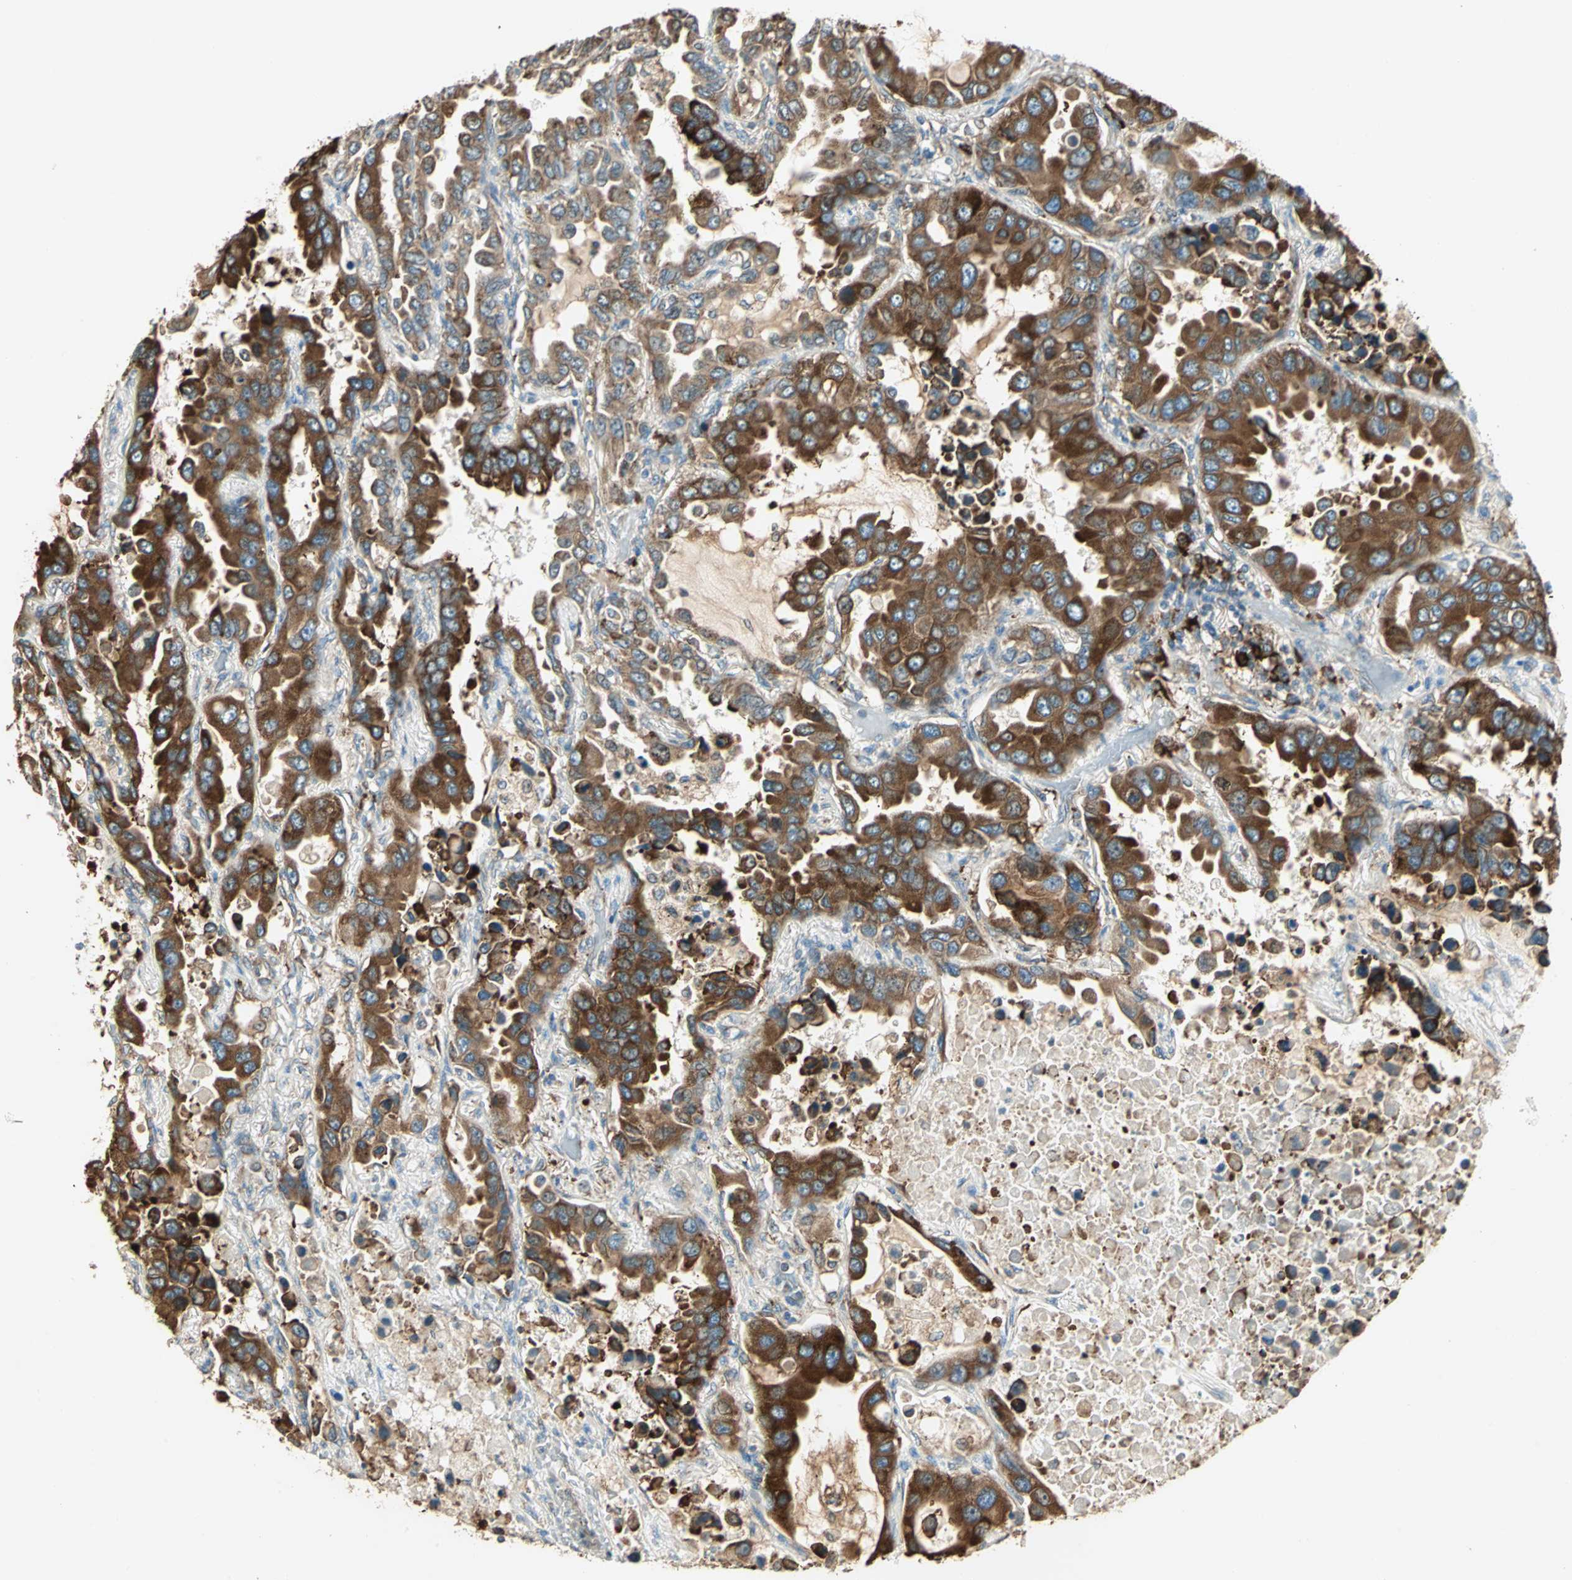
{"staining": {"intensity": "strong", "quantity": ">75%", "location": "cytoplasmic/membranous"}, "tissue": "lung cancer", "cell_type": "Tumor cells", "image_type": "cancer", "snomed": [{"axis": "morphology", "description": "Adenocarcinoma, NOS"}, {"axis": "topography", "description": "Lung"}], "caption": "Immunohistochemical staining of lung cancer (adenocarcinoma) demonstrates strong cytoplasmic/membranous protein positivity in approximately >75% of tumor cells. (IHC, brightfield microscopy, high magnification).", "gene": "PDIA4", "patient": {"sex": "male", "age": 64}}